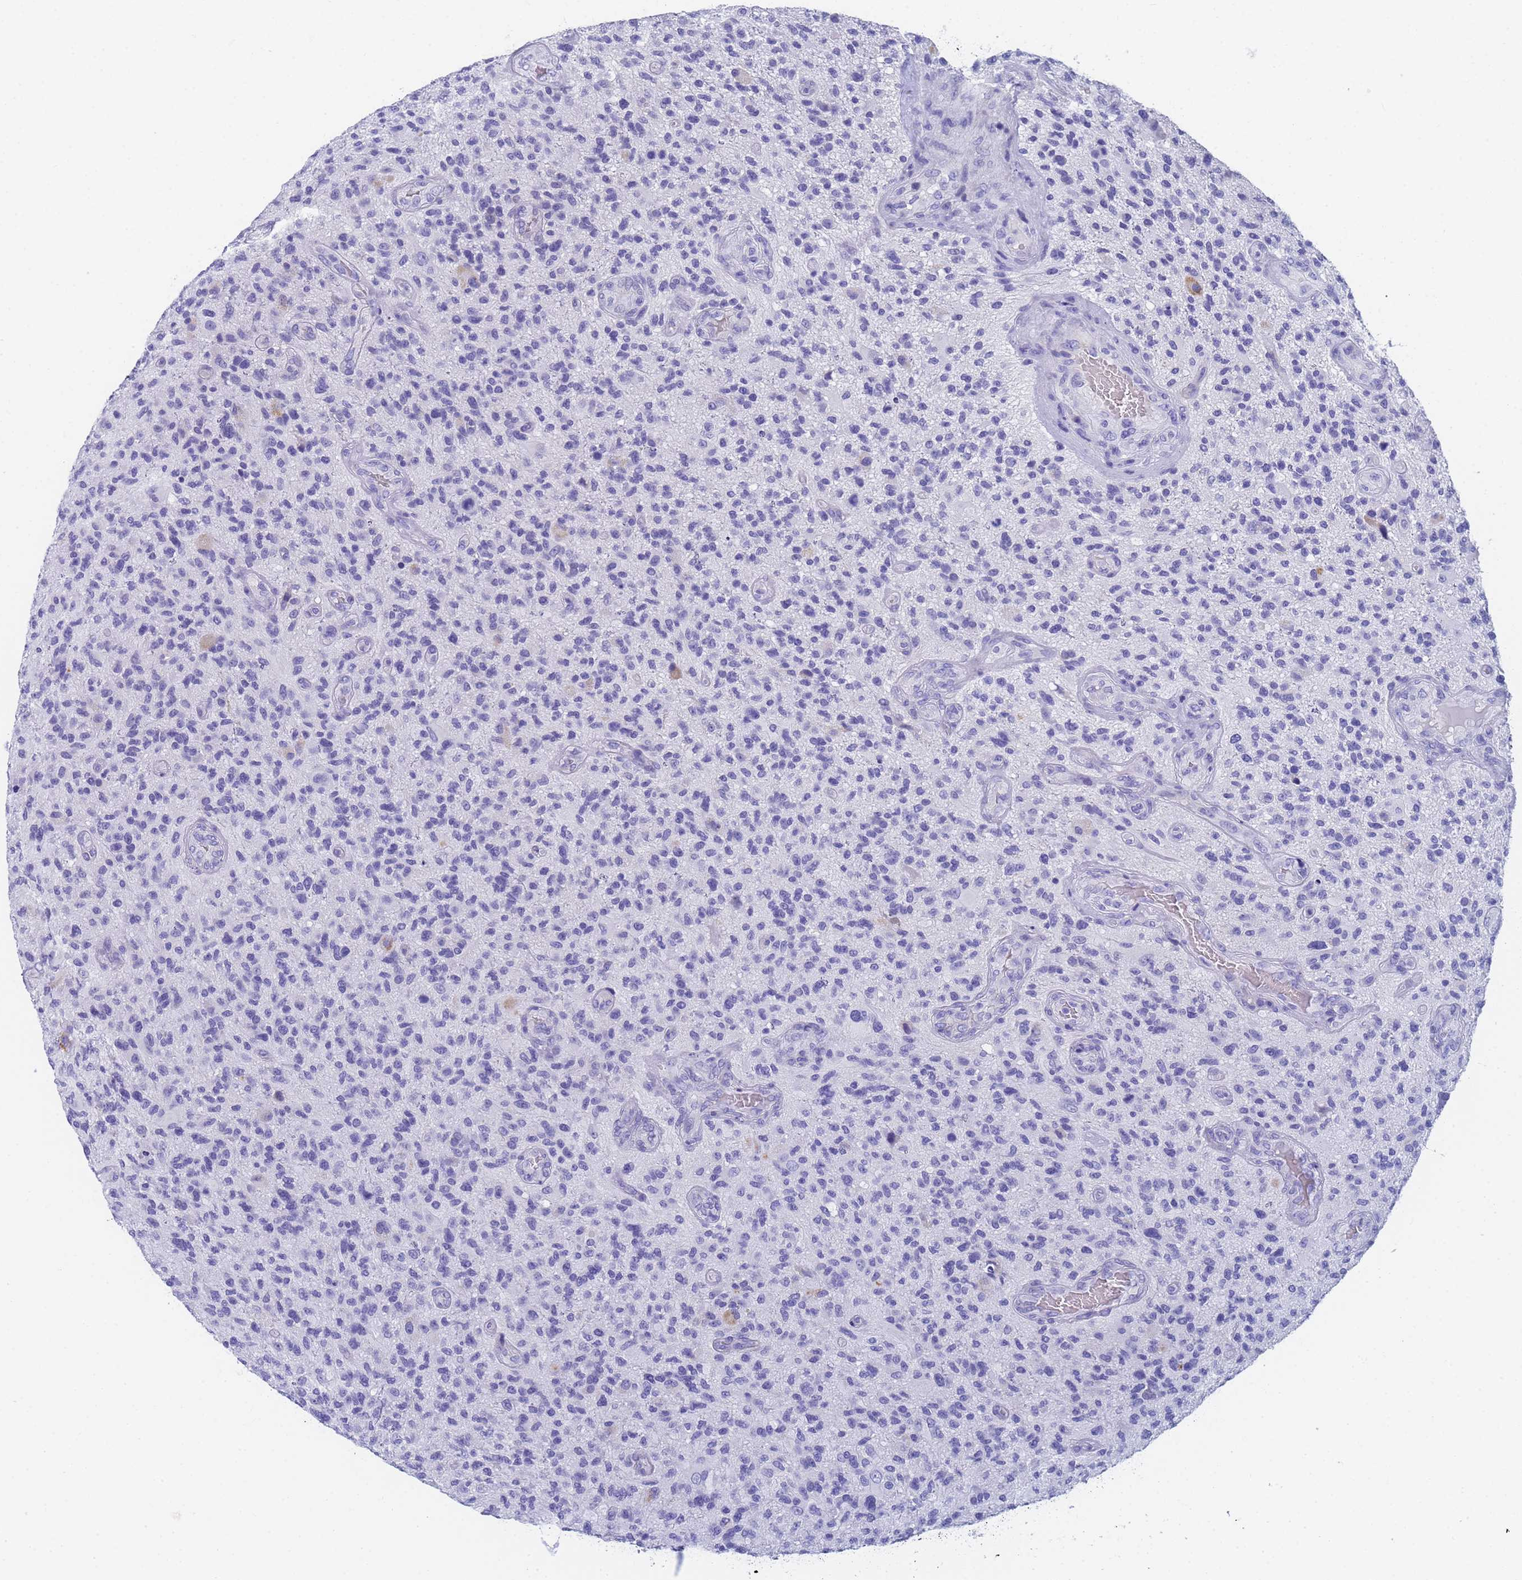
{"staining": {"intensity": "negative", "quantity": "none", "location": "none"}, "tissue": "glioma", "cell_type": "Tumor cells", "image_type": "cancer", "snomed": [{"axis": "morphology", "description": "Glioma, malignant, High grade"}, {"axis": "topography", "description": "Brain"}], "caption": "Tumor cells are negative for protein expression in human malignant high-grade glioma.", "gene": "STATH", "patient": {"sex": "male", "age": 47}}